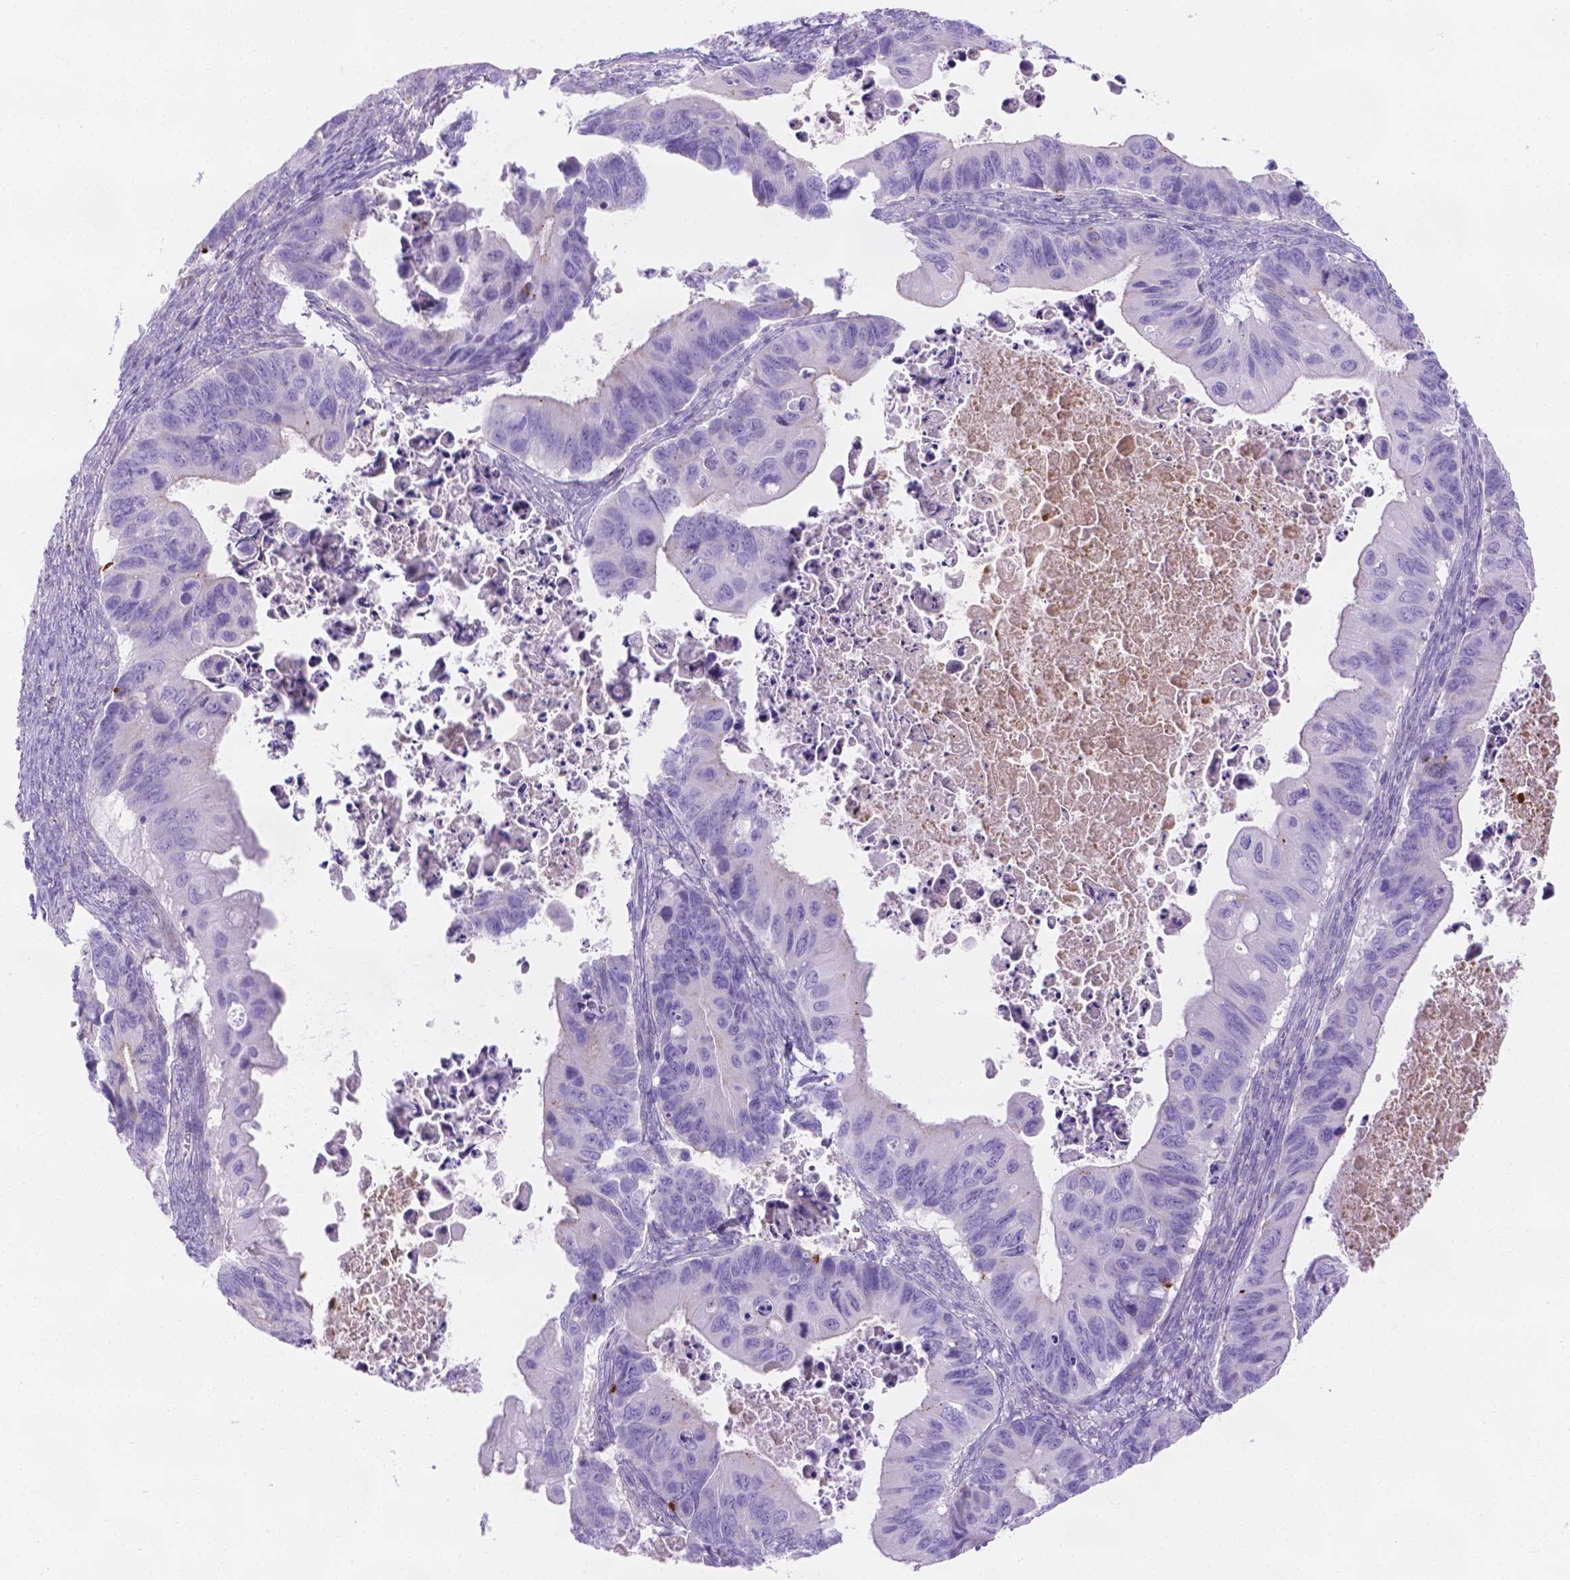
{"staining": {"intensity": "negative", "quantity": "none", "location": "none"}, "tissue": "ovarian cancer", "cell_type": "Tumor cells", "image_type": "cancer", "snomed": [{"axis": "morphology", "description": "Cystadenocarcinoma, mucinous, NOS"}, {"axis": "topography", "description": "Ovary"}], "caption": "Human ovarian cancer (mucinous cystadenocarcinoma) stained for a protein using immunohistochemistry (IHC) demonstrates no expression in tumor cells.", "gene": "MLN", "patient": {"sex": "female", "age": 64}}